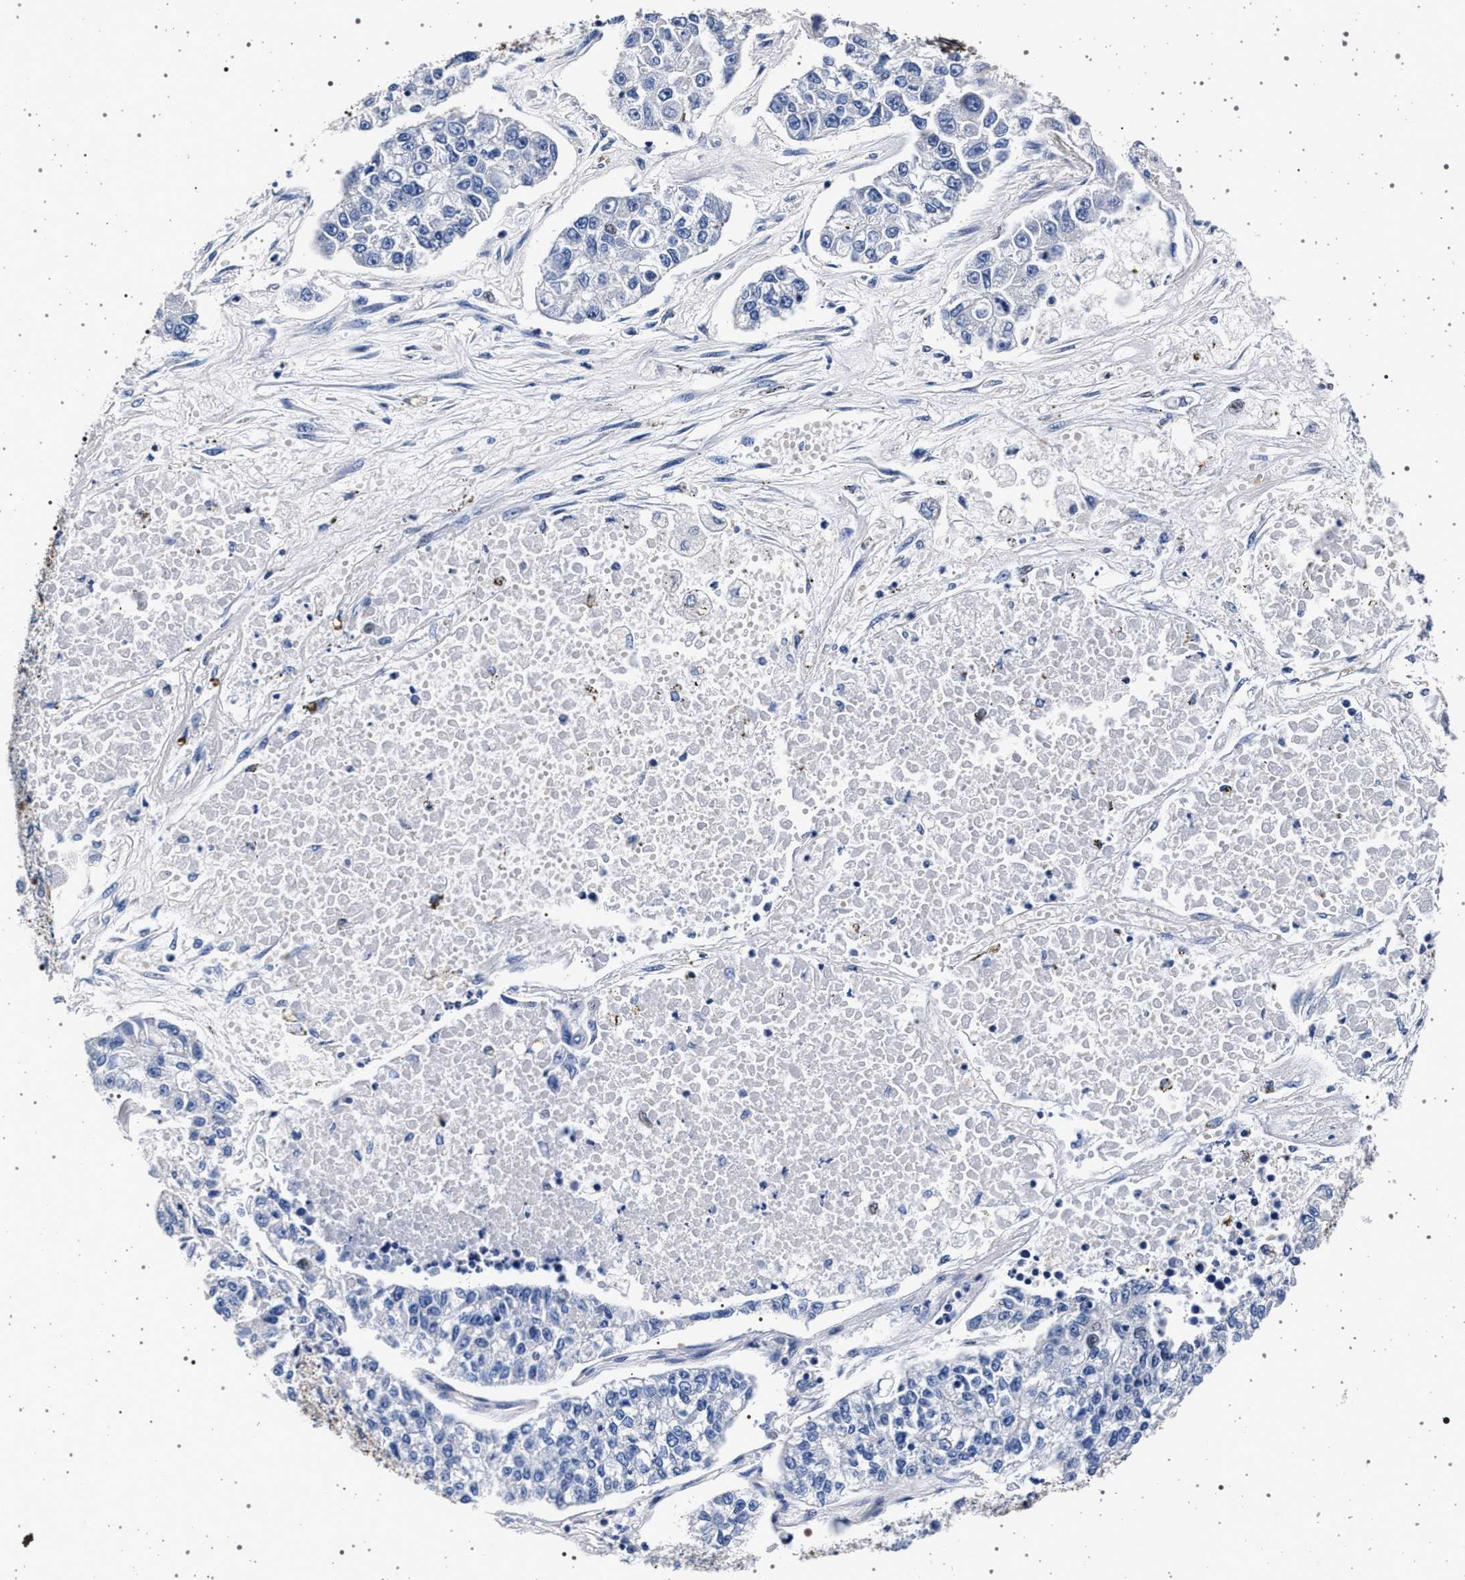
{"staining": {"intensity": "negative", "quantity": "none", "location": "none"}, "tissue": "lung cancer", "cell_type": "Tumor cells", "image_type": "cancer", "snomed": [{"axis": "morphology", "description": "Adenocarcinoma, NOS"}, {"axis": "topography", "description": "Lung"}], "caption": "IHC of lung adenocarcinoma exhibits no expression in tumor cells.", "gene": "SLC9A1", "patient": {"sex": "male", "age": 49}}